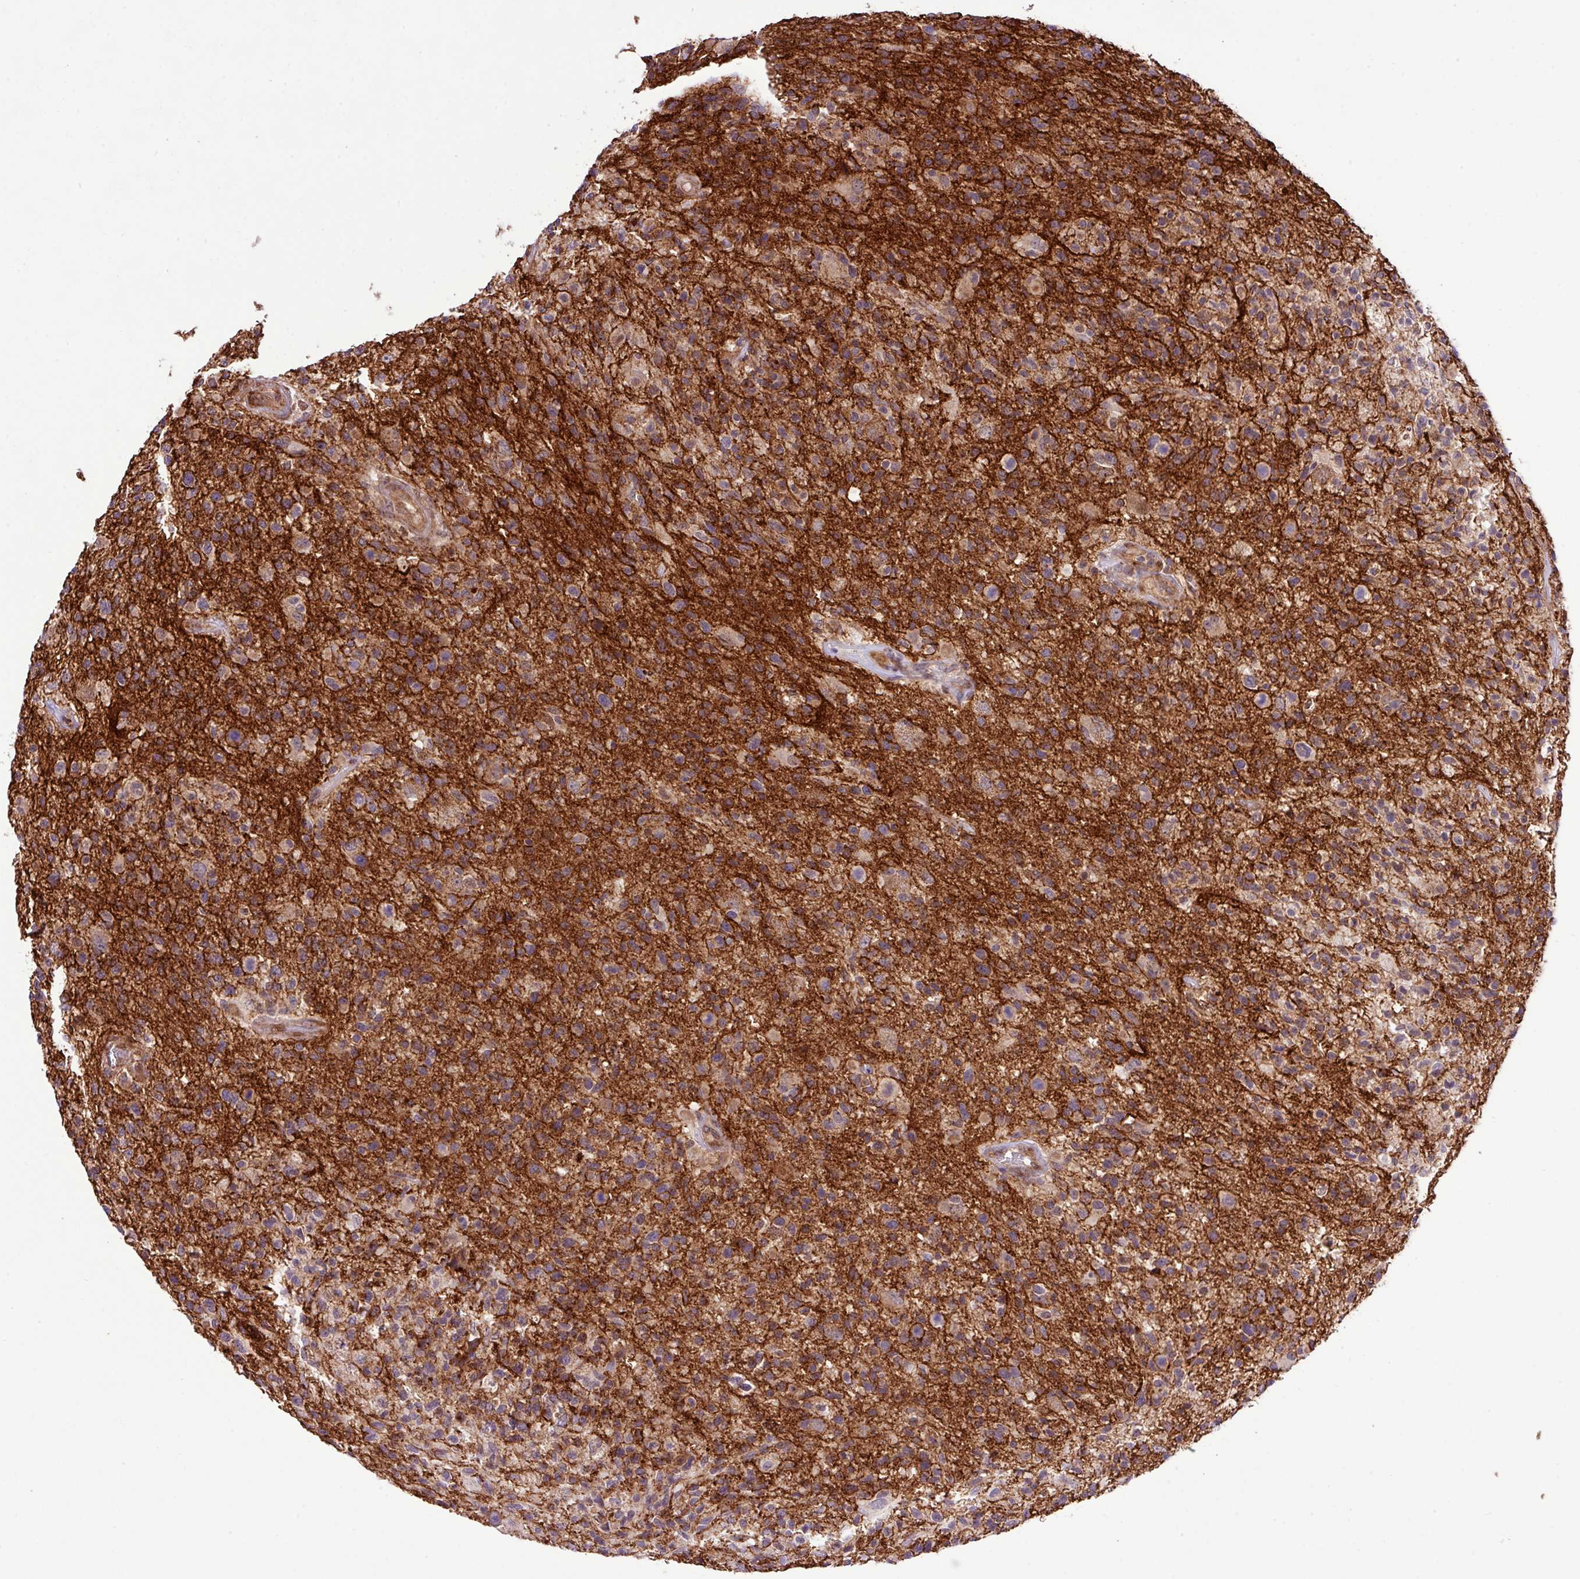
{"staining": {"intensity": "moderate", "quantity": ">75%", "location": "cytoplasmic/membranous"}, "tissue": "glioma", "cell_type": "Tumor cells", "image_type": "cancer", "snomed": [{"axis": "morphology", "description": "Glioma, malignant, High grade"}, {"axis": "morphology", "description": "Glioblastoma, NOS"}, {"axis": "topography", "description": "Brain"}], "caption": "Protein staining of glioblastoma tissue demonstrates moderate cytoplasmic/membranous positivity in approximately >75% of tumor cells.", "gene": "B3GNT9", "patient": {"sex": "male", "age": 60}}